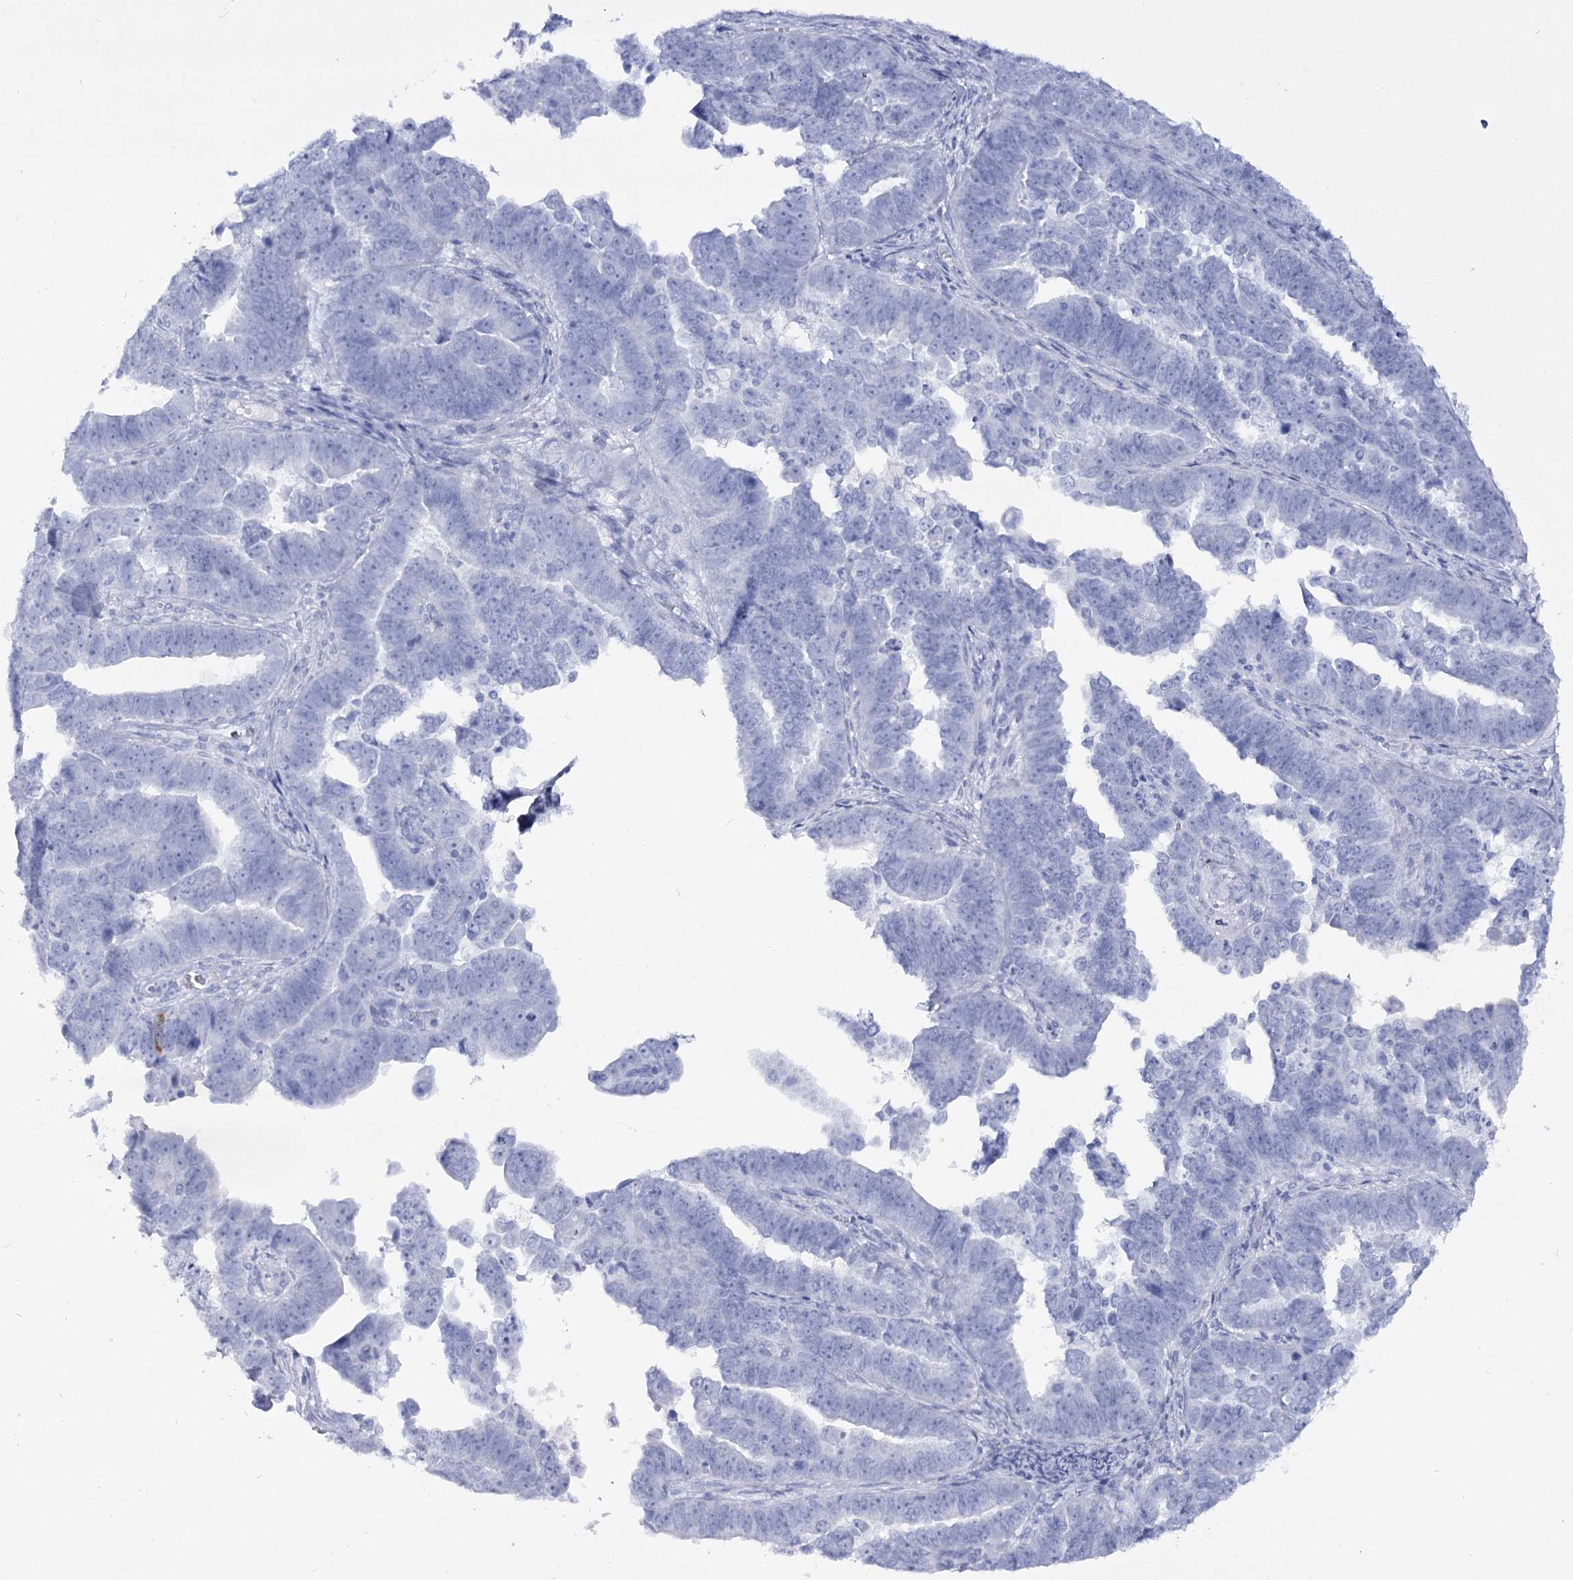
{"staining": {"intensity": "negative", "quantity": "none", "location": "none"}, "tissue": "endometrial cancer", "cell_type": "Tumor cells", "image_type": "cancer", "snomed": [{"axis": "morphology", "description": "Adenocarcinoma, NOS"}, {"axis": "topography", "description": "Endometrium"}], "caption": "High magnification brightfield microscopy of endometrial cancer stained with DAB (3,3'-diaminobenzidine) (brown) and counterstained with hematoxylin (blue): tumor cells show no significant expression.", "gene": "RNF186", "patient": {"sex": "female", "age": 75}}